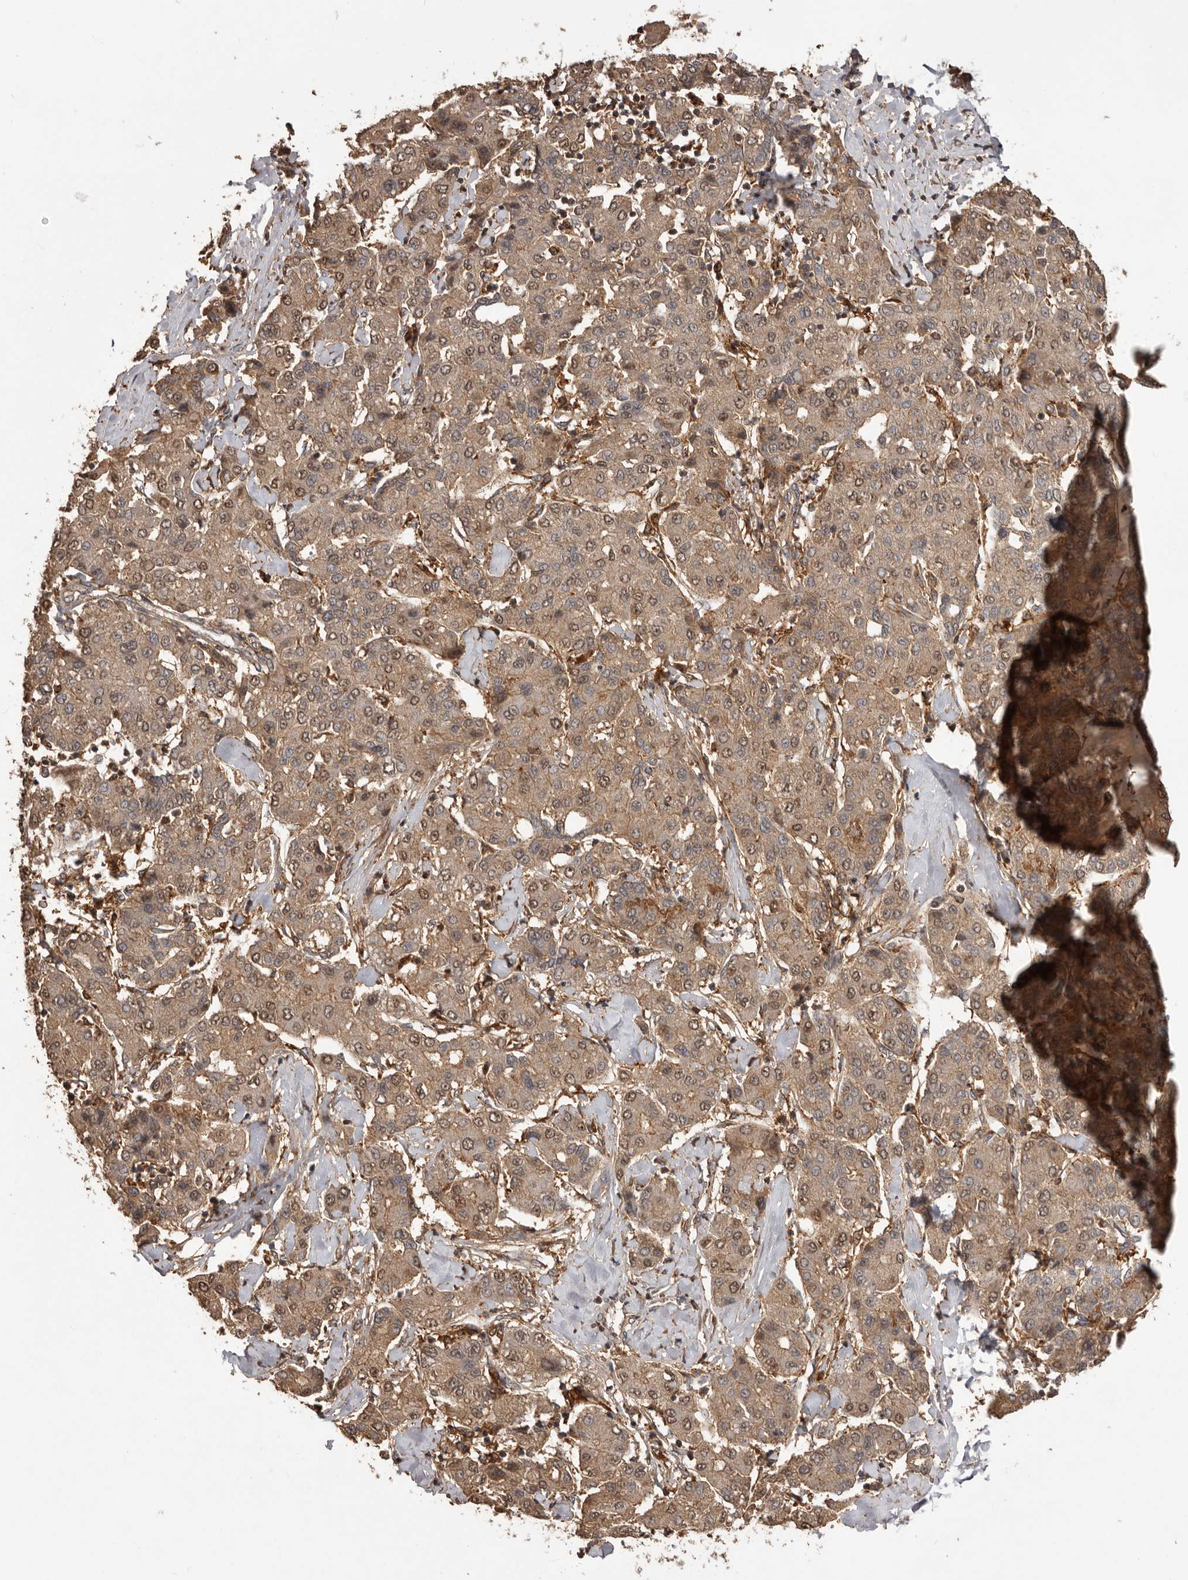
{"staining": {"intensity": "moderate", "quantity": ">75%", "location": "cytoplasmic/membranous,nuclear"}, "tissue": "liver cancer", "cell_type": "Tumor cells", "image_type": "cancer", "snomed": [{"axis": "morphology", "description": "Carcinoma, Hepatocellular, NOS"}, {"axis": "topography", "description": "Liver"}], "caption": "Immunohistochemical staining of human liver cancer (hepatocellular carcinoma) shows medium levels of moderate cytoplasmic/membranous and nuclear protein positivity in about >75% of tumor cells. The protein of interest is stained brown, and the nuclei are stained in blue (DAB (3,3'-diaminobenzidine) IHC with brightfield microscopy, high magnification).", "gene": "SLC22A3", "patient": {"sex": "male", "age": 65}}